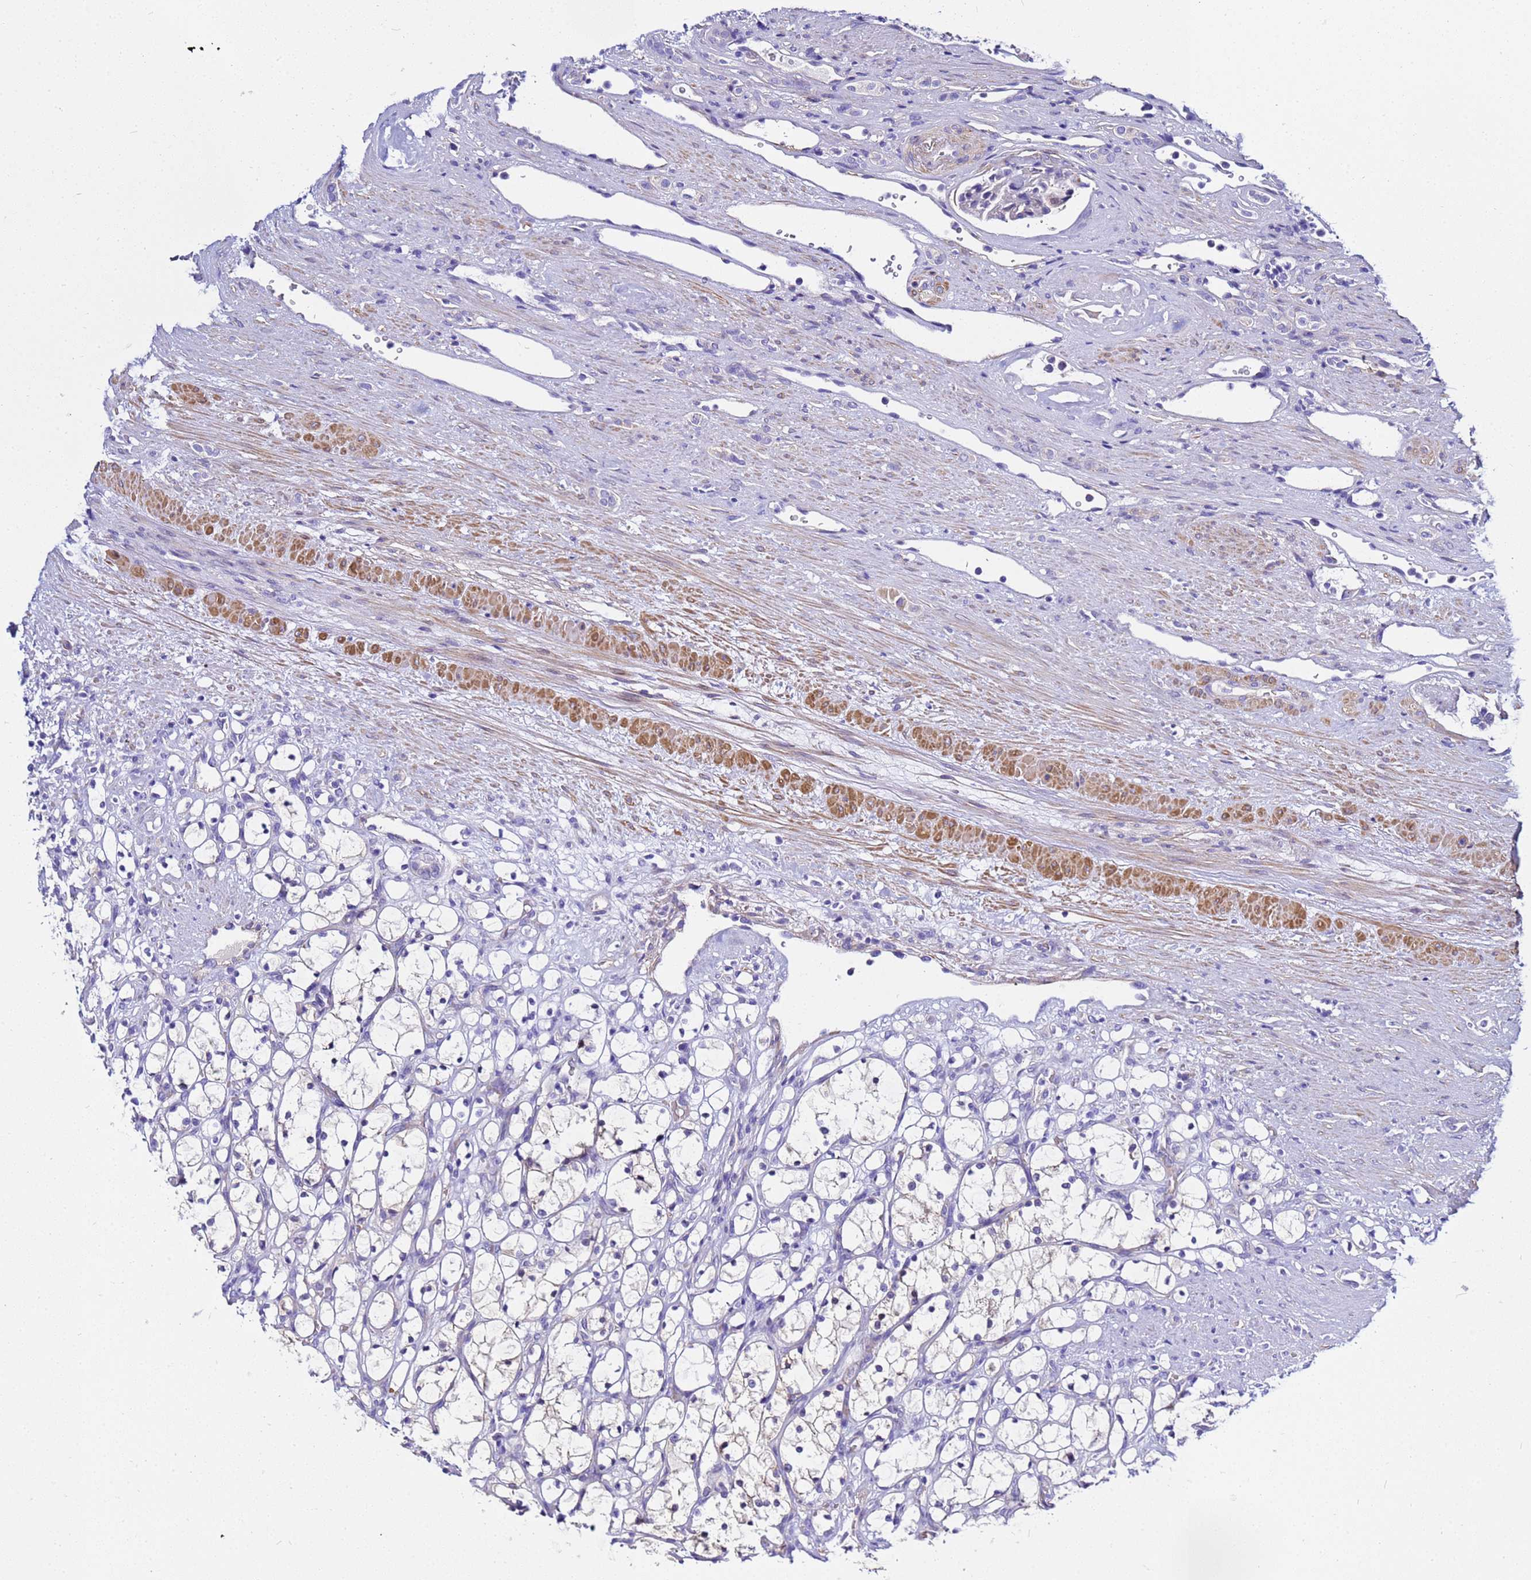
{"staining": {"intensity": "negative", "quantity": "none", "location": "none"}, "tissue": "renal cancer", "cell_type": "Tumor cells", "image_type": "cancer", "snomed": [{"axis": "morphology", "description": "Adenocarcinoma, NOS"}, {"axis": "topography", "description": "Kidney"}], "caption": "An IHC histopathology image of renal cancer is shown. There is no staining in tumor cells of renal cancer.", "gene": "USP18", "patient": {"sex": "female", "age": 69}}